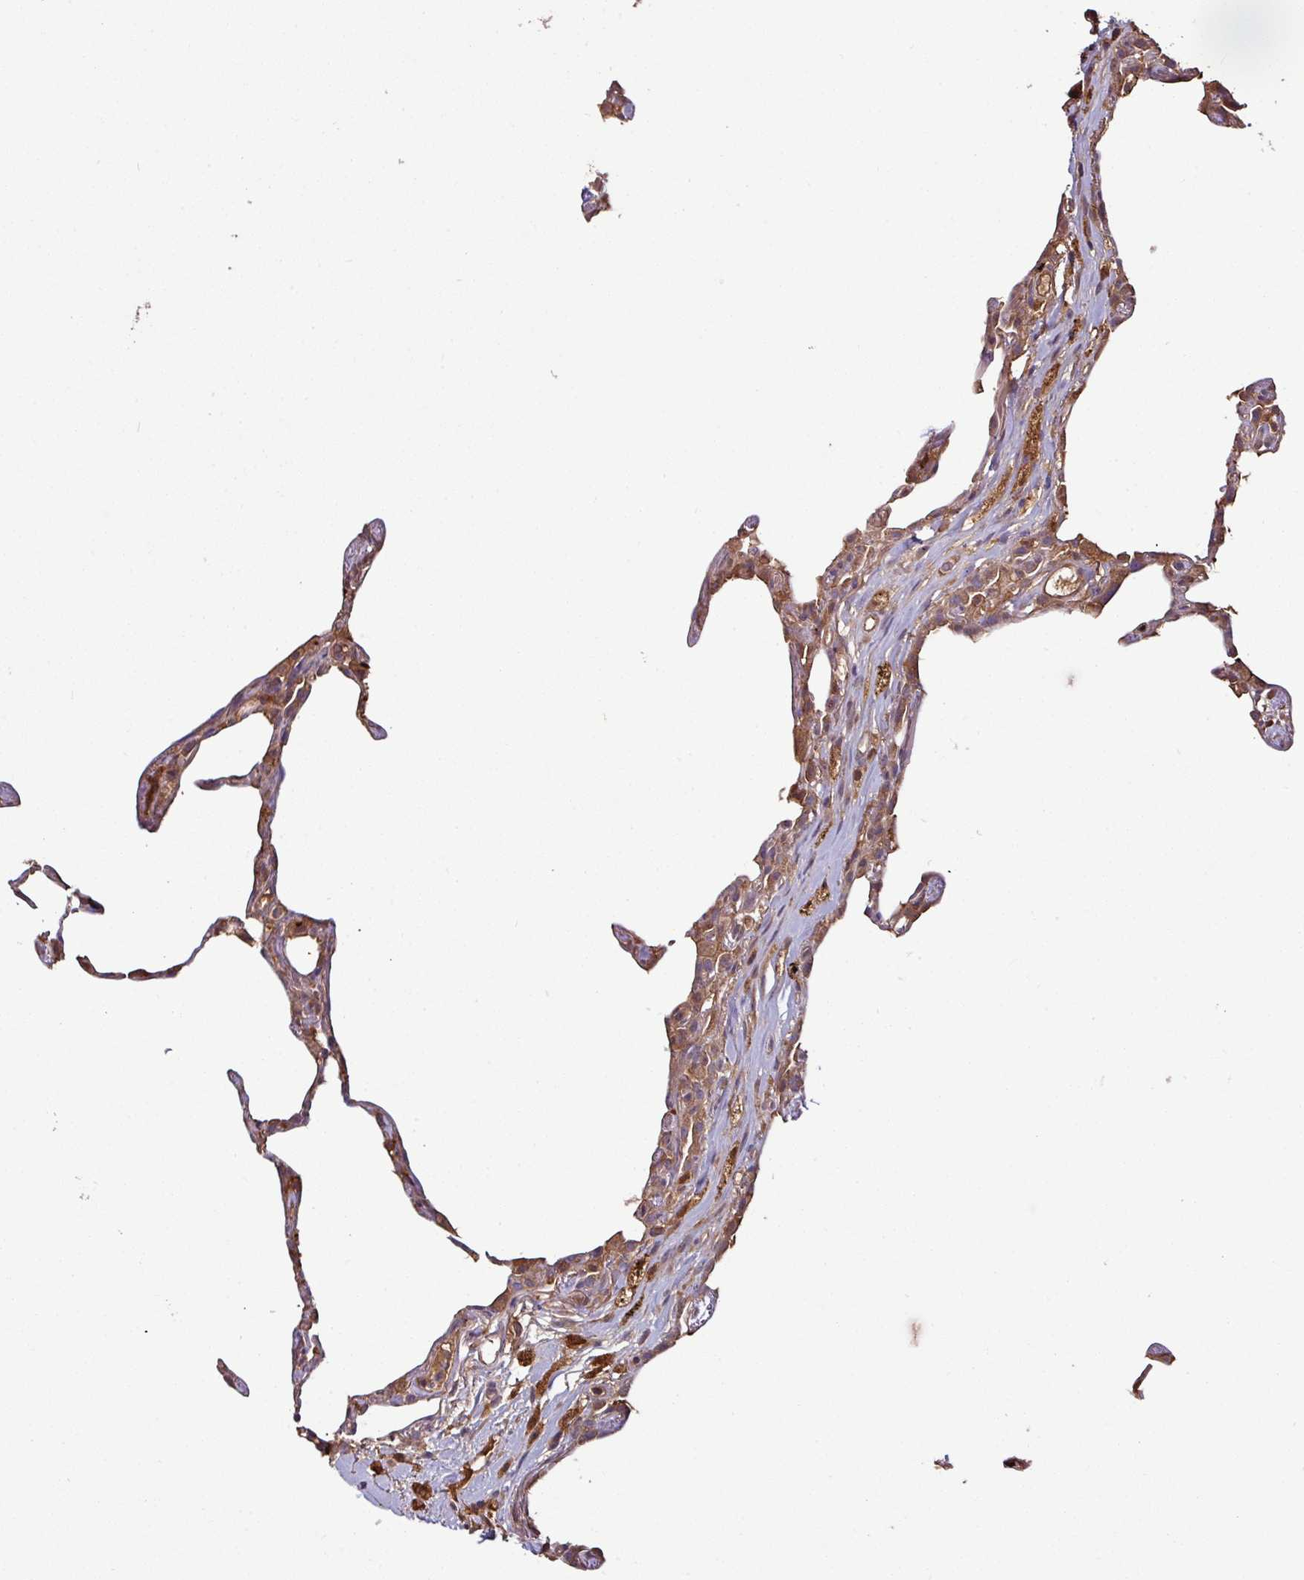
{"staining": {"intensity": "weak", "quantity": "25%-75%", "location": "cytoplasmic/membranous"}, "tissue": "lung", "cell_type": "Alveolar cells", "image_type": "normal", "snomed": [{"axis": "morphology", "description": "Normal tissue, NOS"}, {"axis": "topography", "description": "Lung"}], "caption": "DAB immunohistochemical staining of benign lung exhibits weak cytoplasmic/membranous protein staining in about 25%-75% of alveolar cells.", "gene": "GNPDA1", "patient": {"sex": "female", "age": 57}}